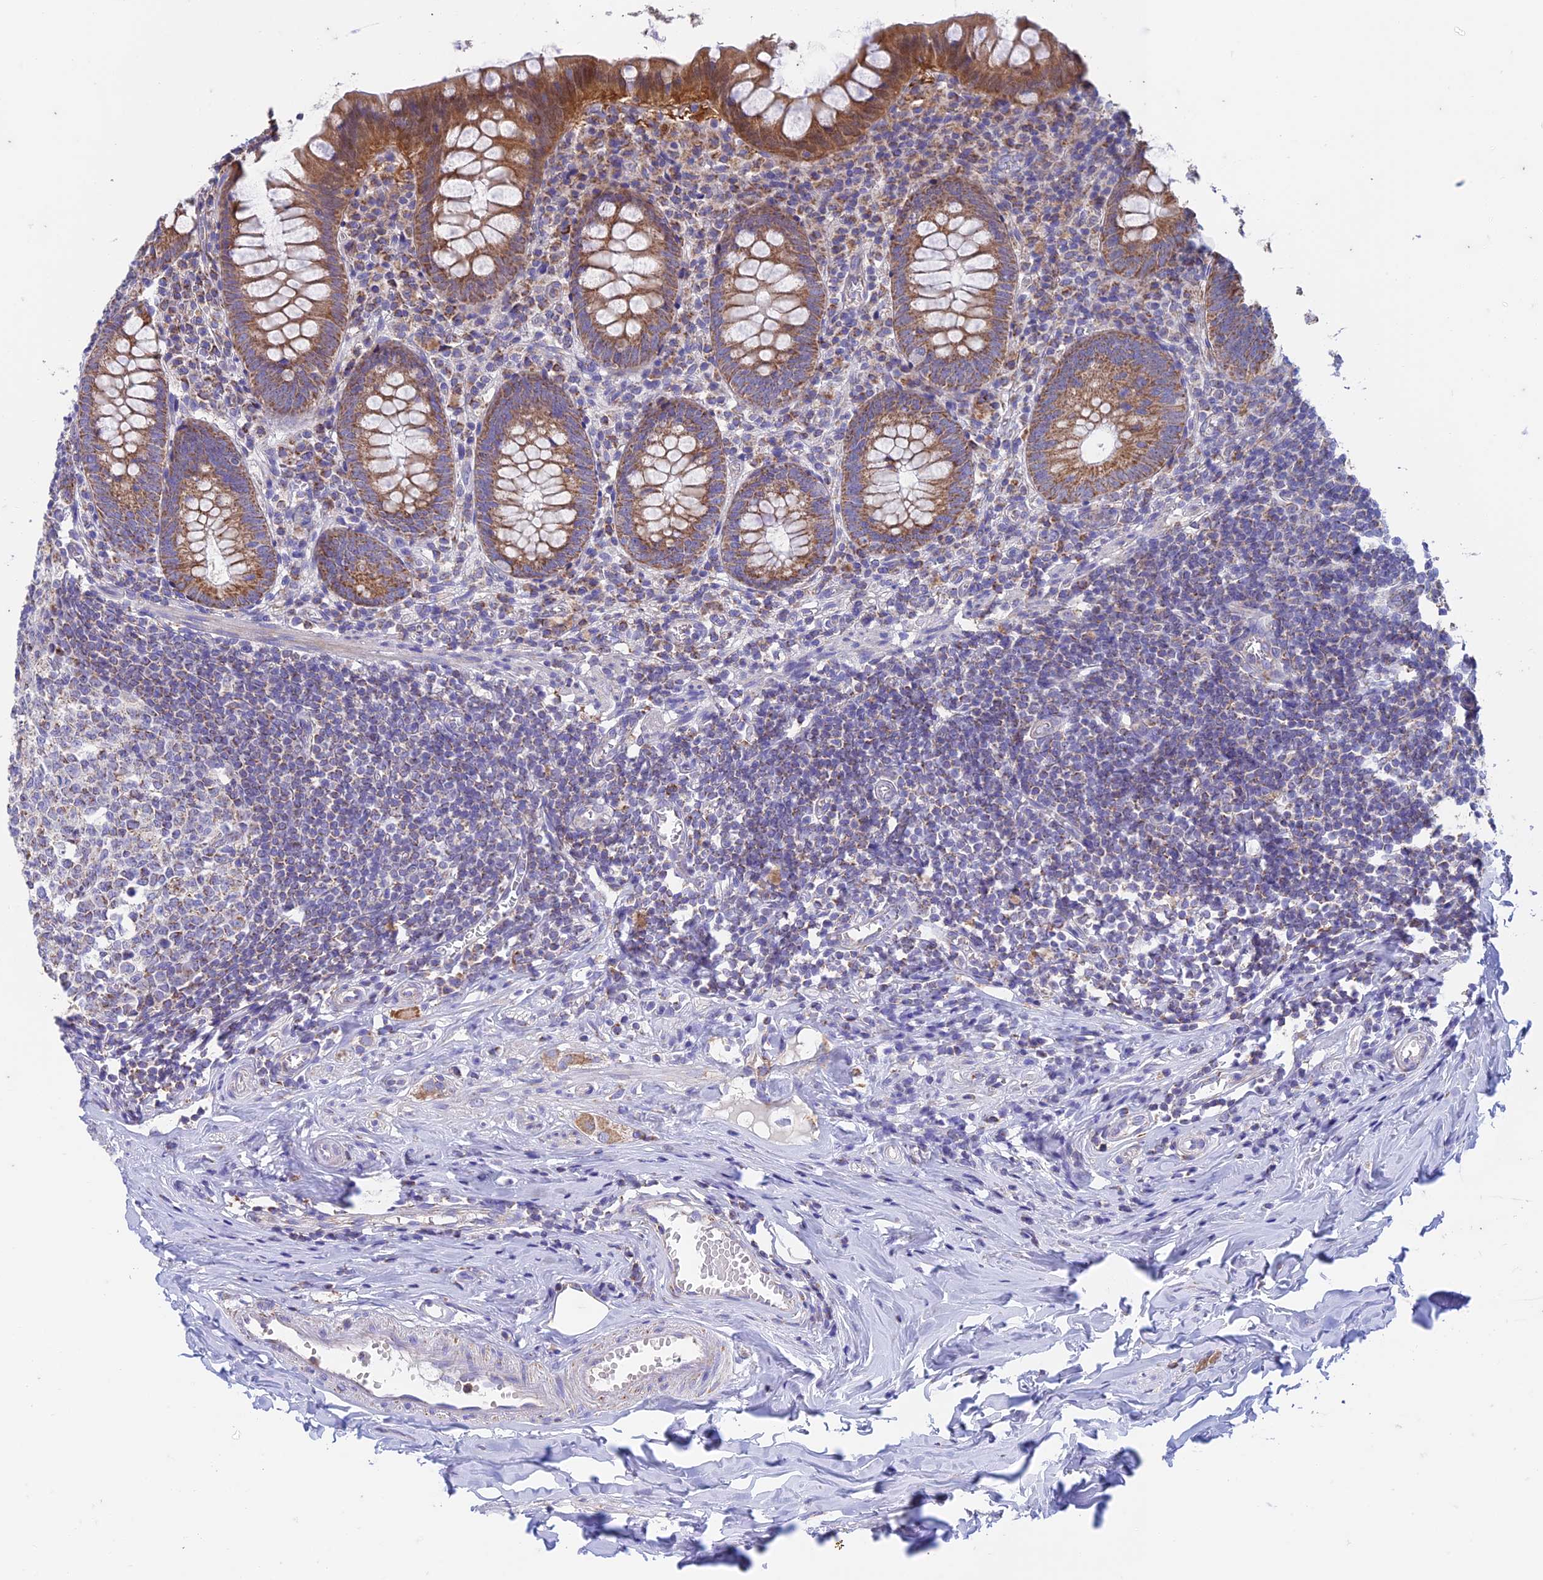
{"staining": {"intensity": "moderate", "quantity": ">75%", "location": "cytoplasmic/membranous"}, "tissue": "appendix", "cell_type": "Glandular cells", "image_type": "normal", "snomed": [{"axis": "morphology", "description": "Normal tissue, NOS"}, {"axis": "topography", "description": "Appendix"}], "caption": "A medium amount of moderate cytoplasmic/membranous expression is identified in approximately >75% of glandular cells in unremarkable appendix. The protein is stained brown, and the nuclei are stained in blue (DAB IHC with brightfield microscopy, high magnification).", "gene": "ZNF181", "patient": {"sex": "female", "age": 51}}